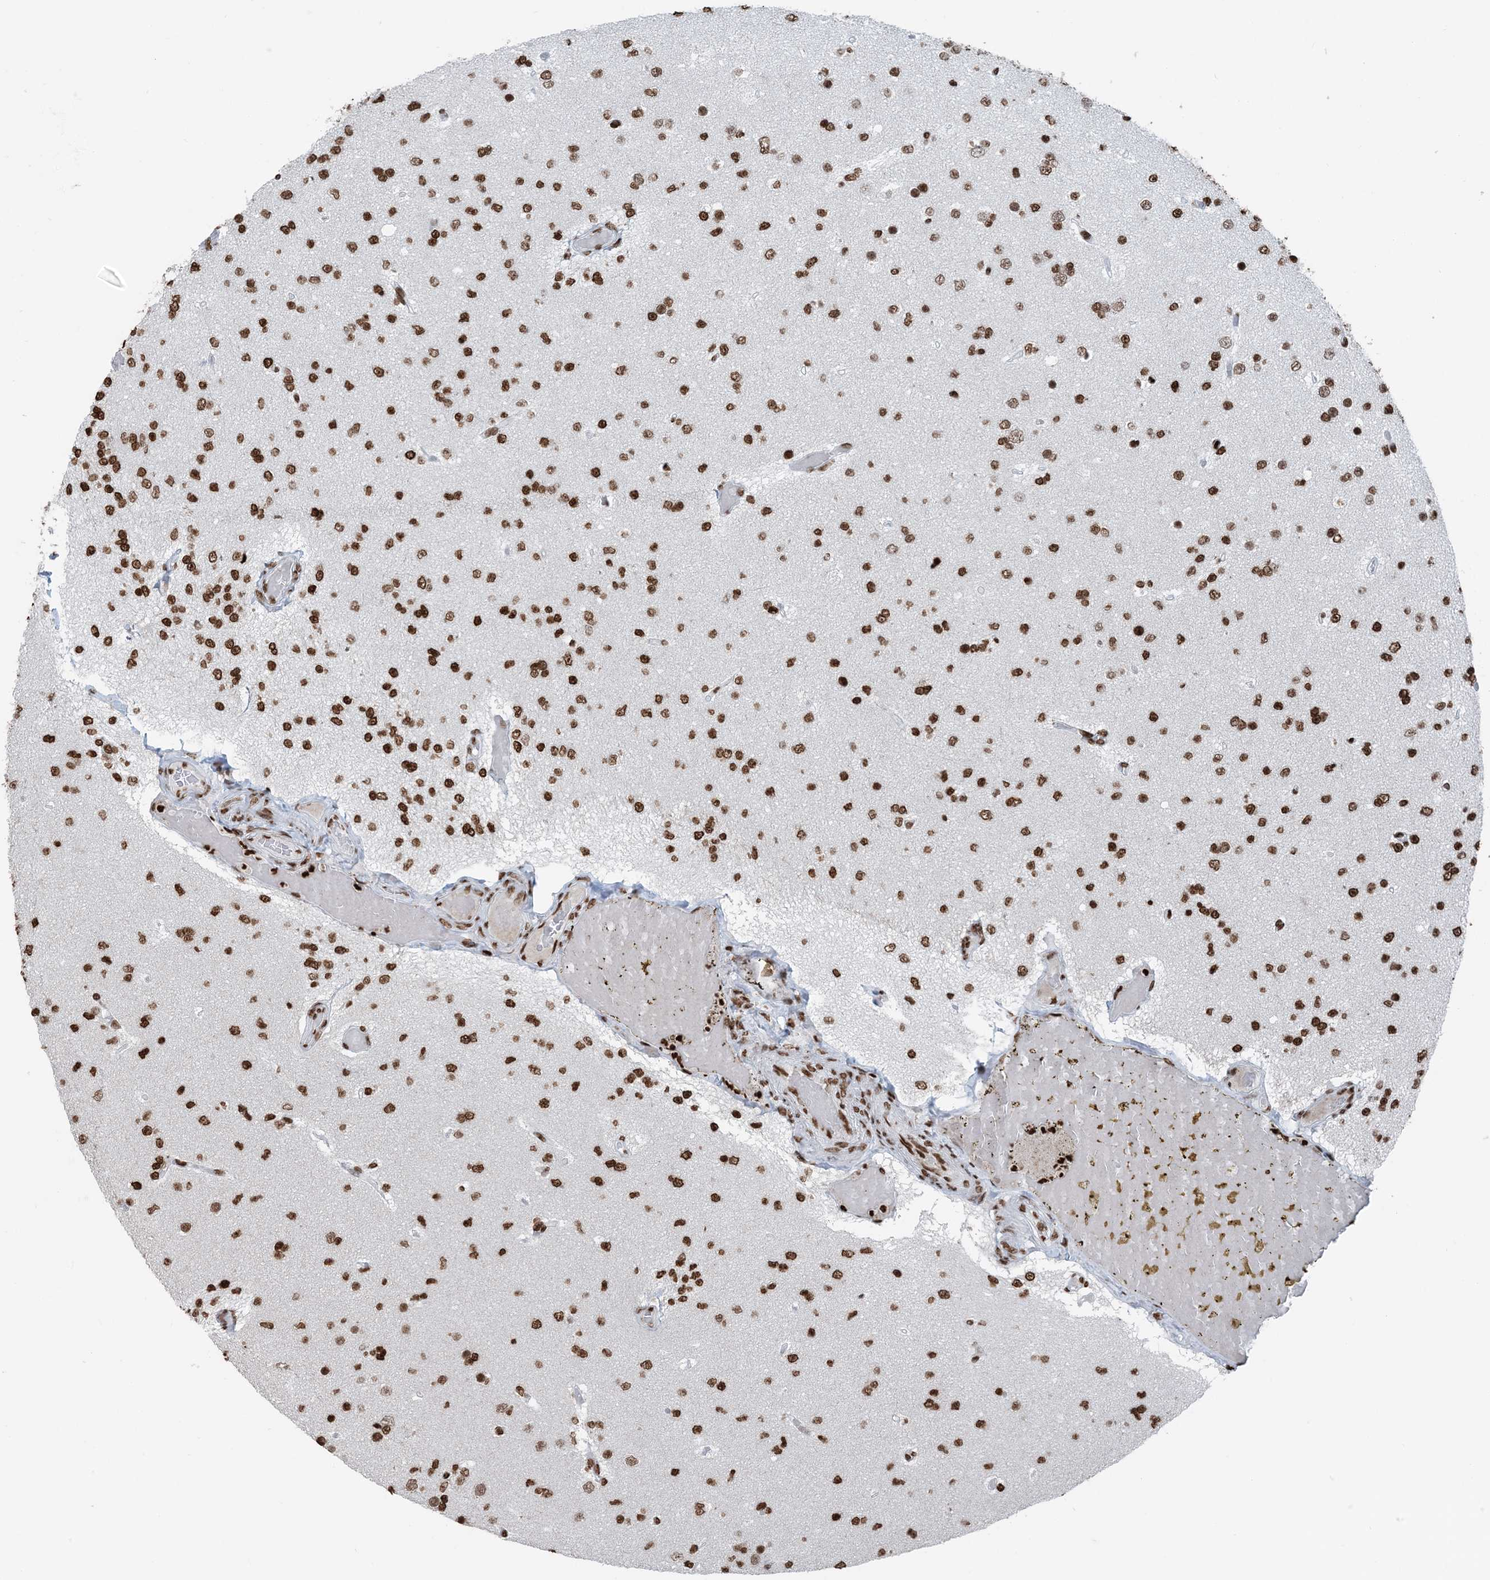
{"staining": {"intensity": "moderate", "quantity": ">75%", "location": "nuclear"}, "tissue": "glioma", "cell_type": "Tumor cells", "image_type": "cancer", "snomed": [{"axis": "morphology", "description": "Glioma, malignant, Low grade"}, {"axis": "topography", "description": "Brain"}], "caption": "IHC image of neoplastic tissue: malignant low-grade glioma stained using IHC displays medium levels of moderate protein expression localized specifically in the nuclear of tumor cells, appearing as a nuclear brown color.", "gene": "H3-3B", "patient": {"sex": "female", "age": 22}}